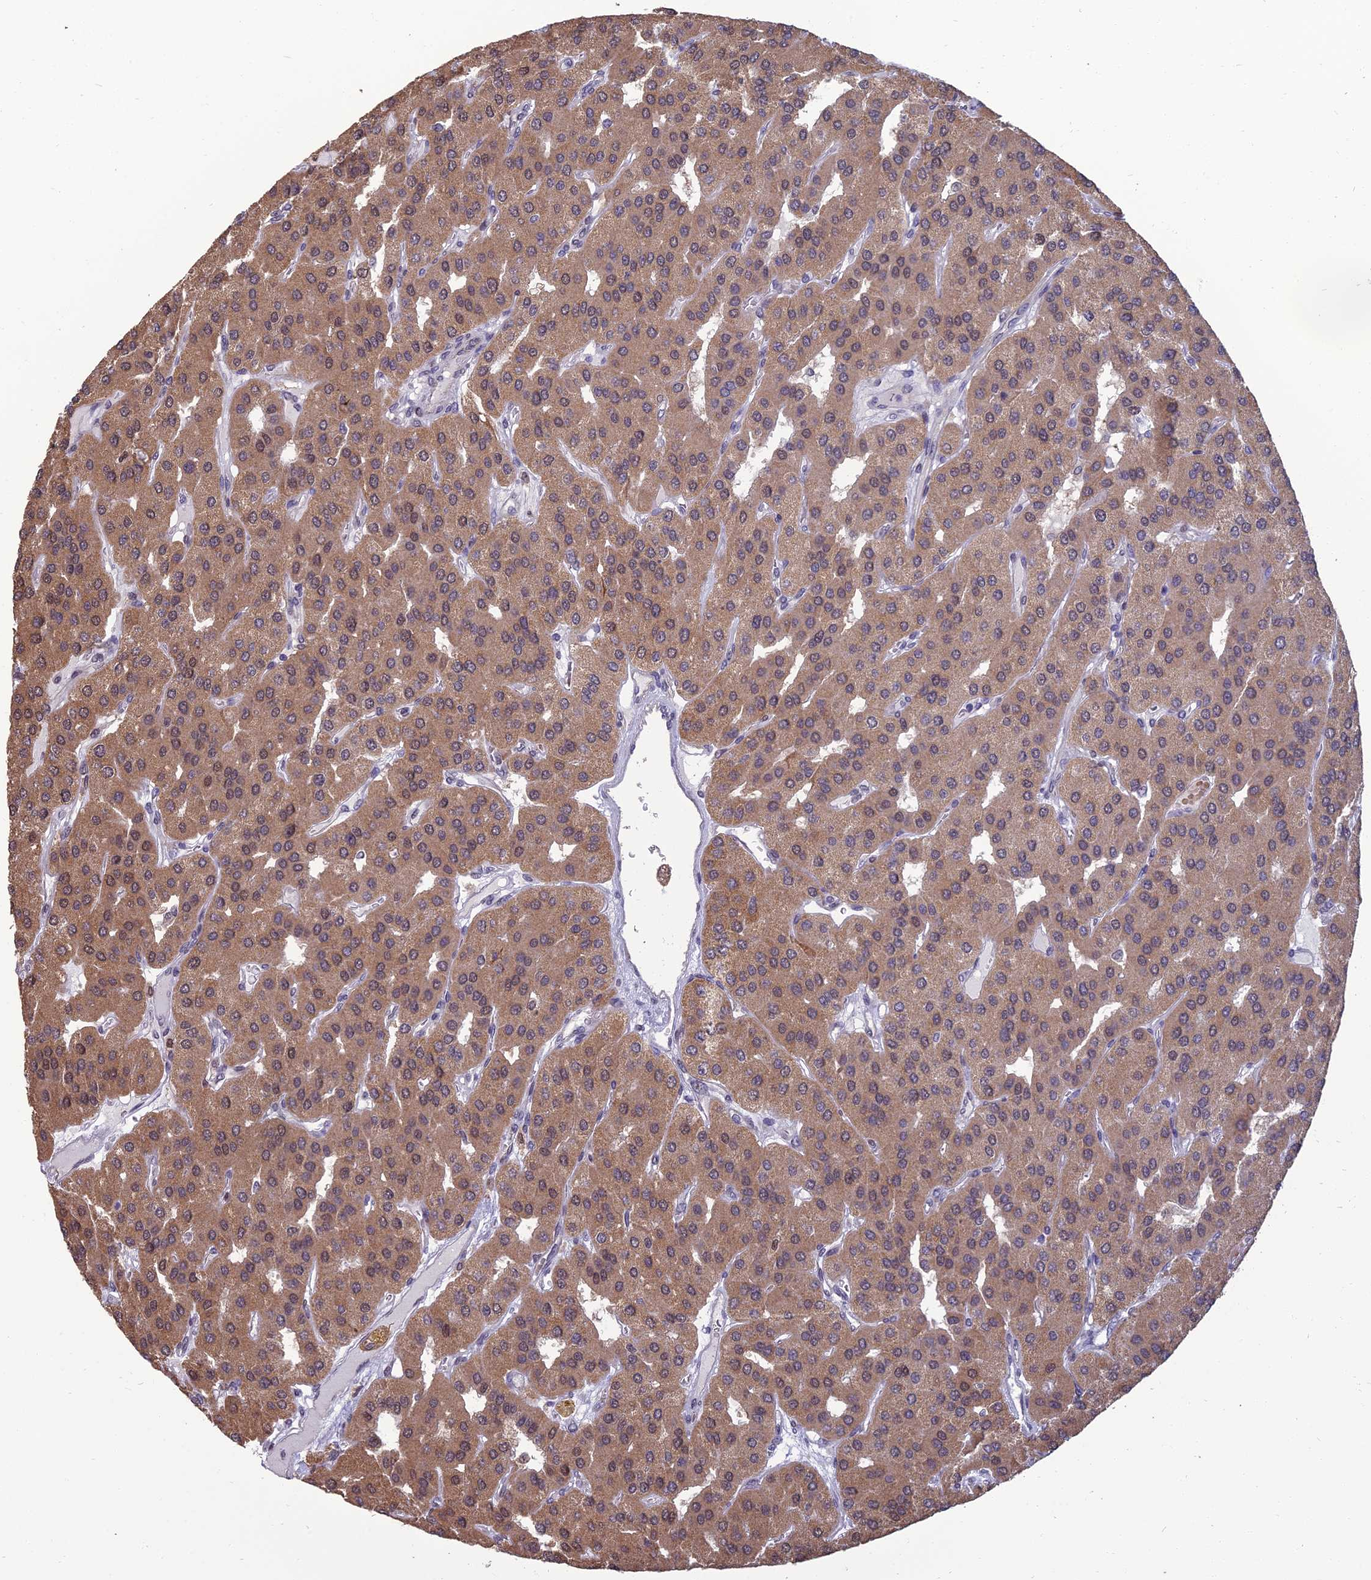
{"staining": {"intensity": "weak", "quantity": ">75%", "location": "cytoplasmic/membranous"}, "tissue": "parathyroid gland", "cell_type": "Glandular cells", "image_type": "normal", "snomed": [{"axis": "morphology", "description": "Normal tissue, NOS"}, {"axis": "morphology", "description": "Adenoma, NOS"}, {"axis": "topography", "description": "Parathyroid gland"}], "caption": "A photomicrograph of human parathyroid gland stained for a protein exhibits weak cytoplasmic/membranous brown staining in glandular cells. The staining is performed using DAB (3,3'-diaminobenzidine) brown chromogen to label protein expression. The nuclei are counter-stained blue using hematoxylin.", "gene": "NR4A3", "patient": {"sex": "female", "age": 86}}